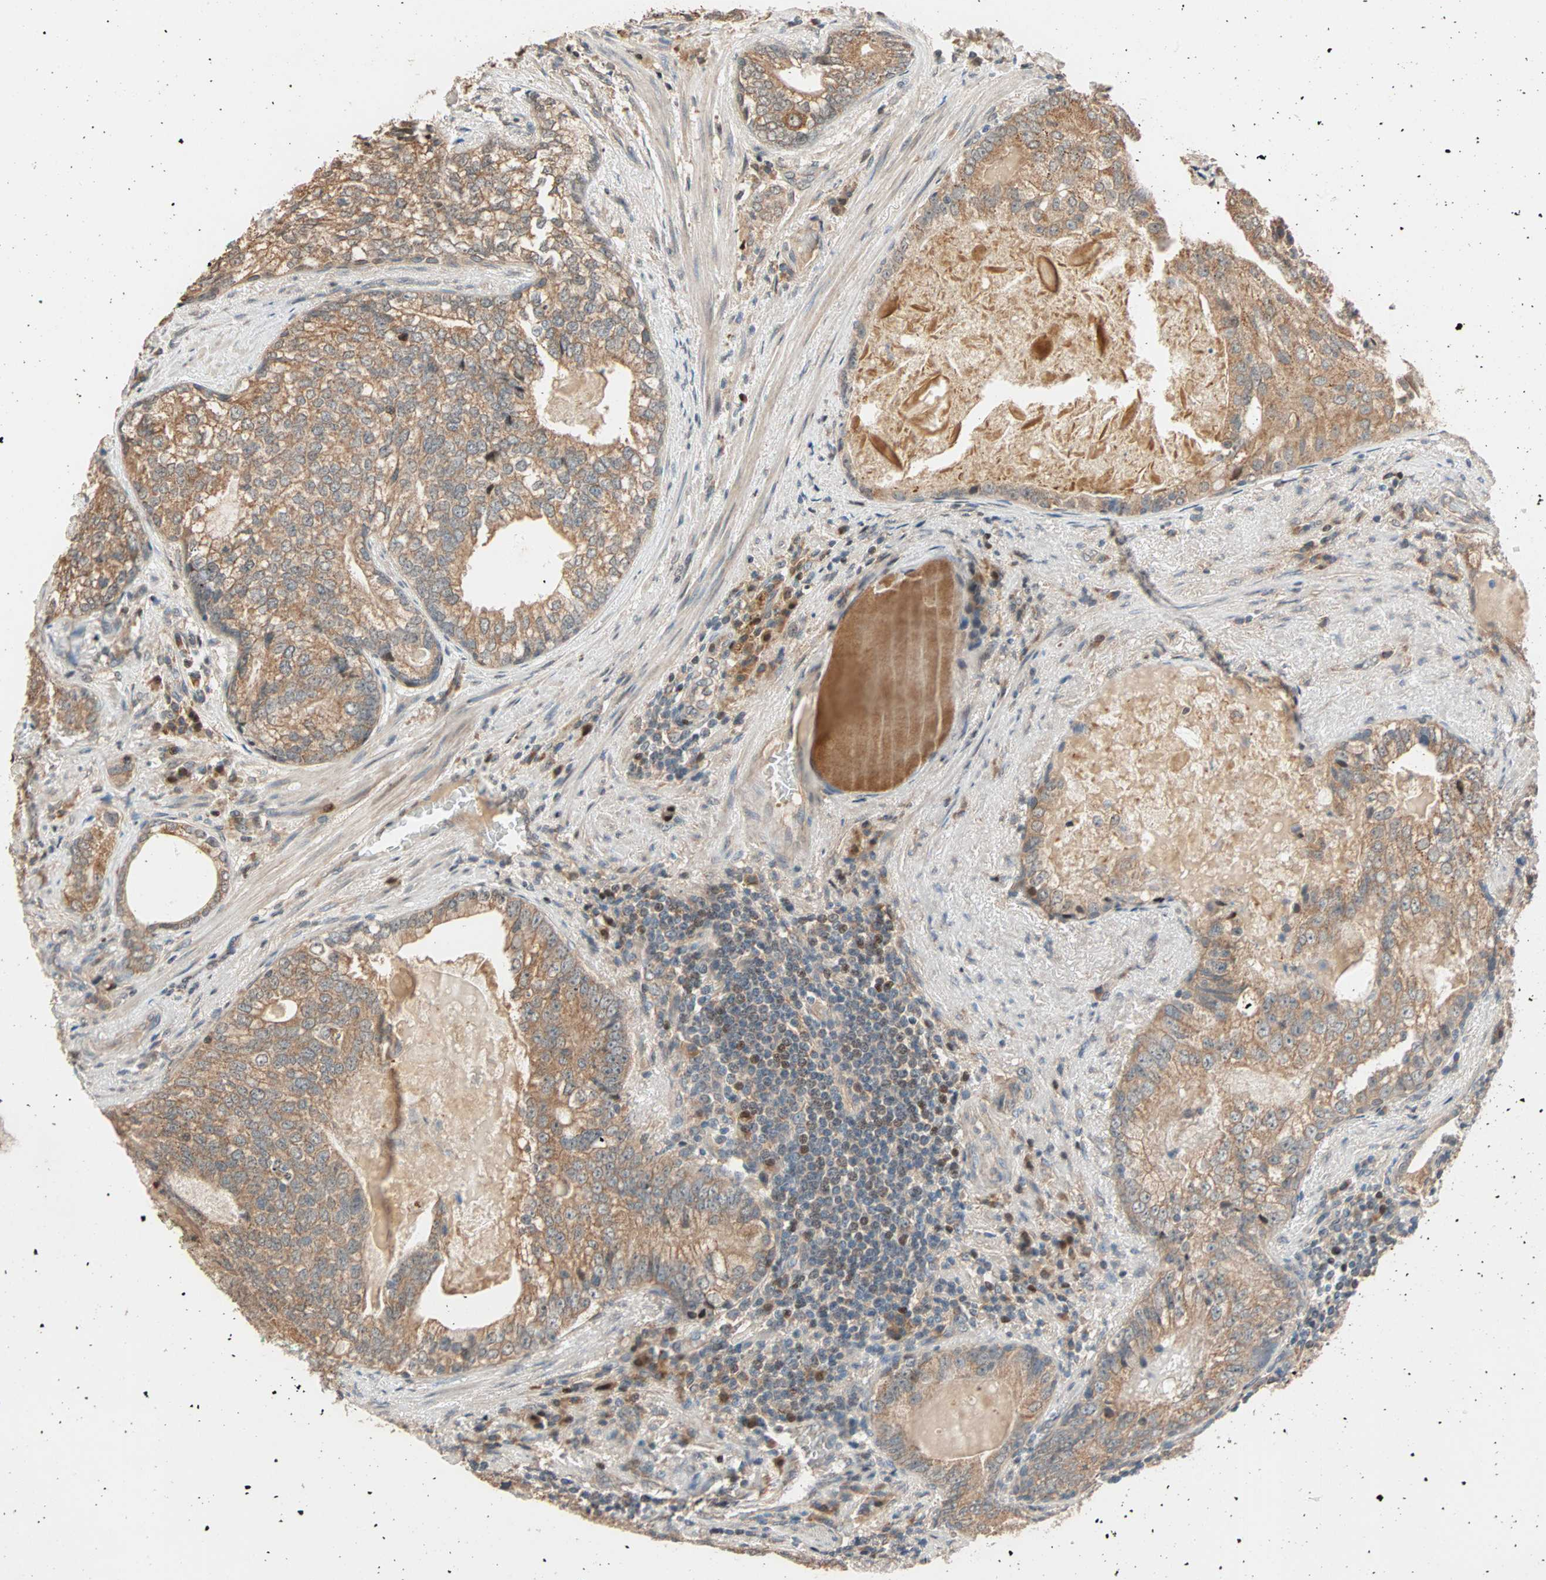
{"staining": {"intensity": "moderate", "quantity": ">75%", "location": "cytoplasmic/membranous"}, "tissue": "prostate cancer", "cell_type": "Tumor cells", "image_type": "cancer", "snomed": [{"axis": "morphology", "description": "Adenocarcinoma, High grade"}, {"axis": "topography", "description": "Prostate"}], "caption": "This image exhibits high-grade adenocarcinoma (prostate) stained with immunohistochemistry (IHC) to label a protein in brown. The cytoplasmic/membranous of tumor cells show moderate positivity for the protein. Nuclei are counter-stained blue.", "gene": "HECW1", "patient": {"sex": "male", "age": 66}}